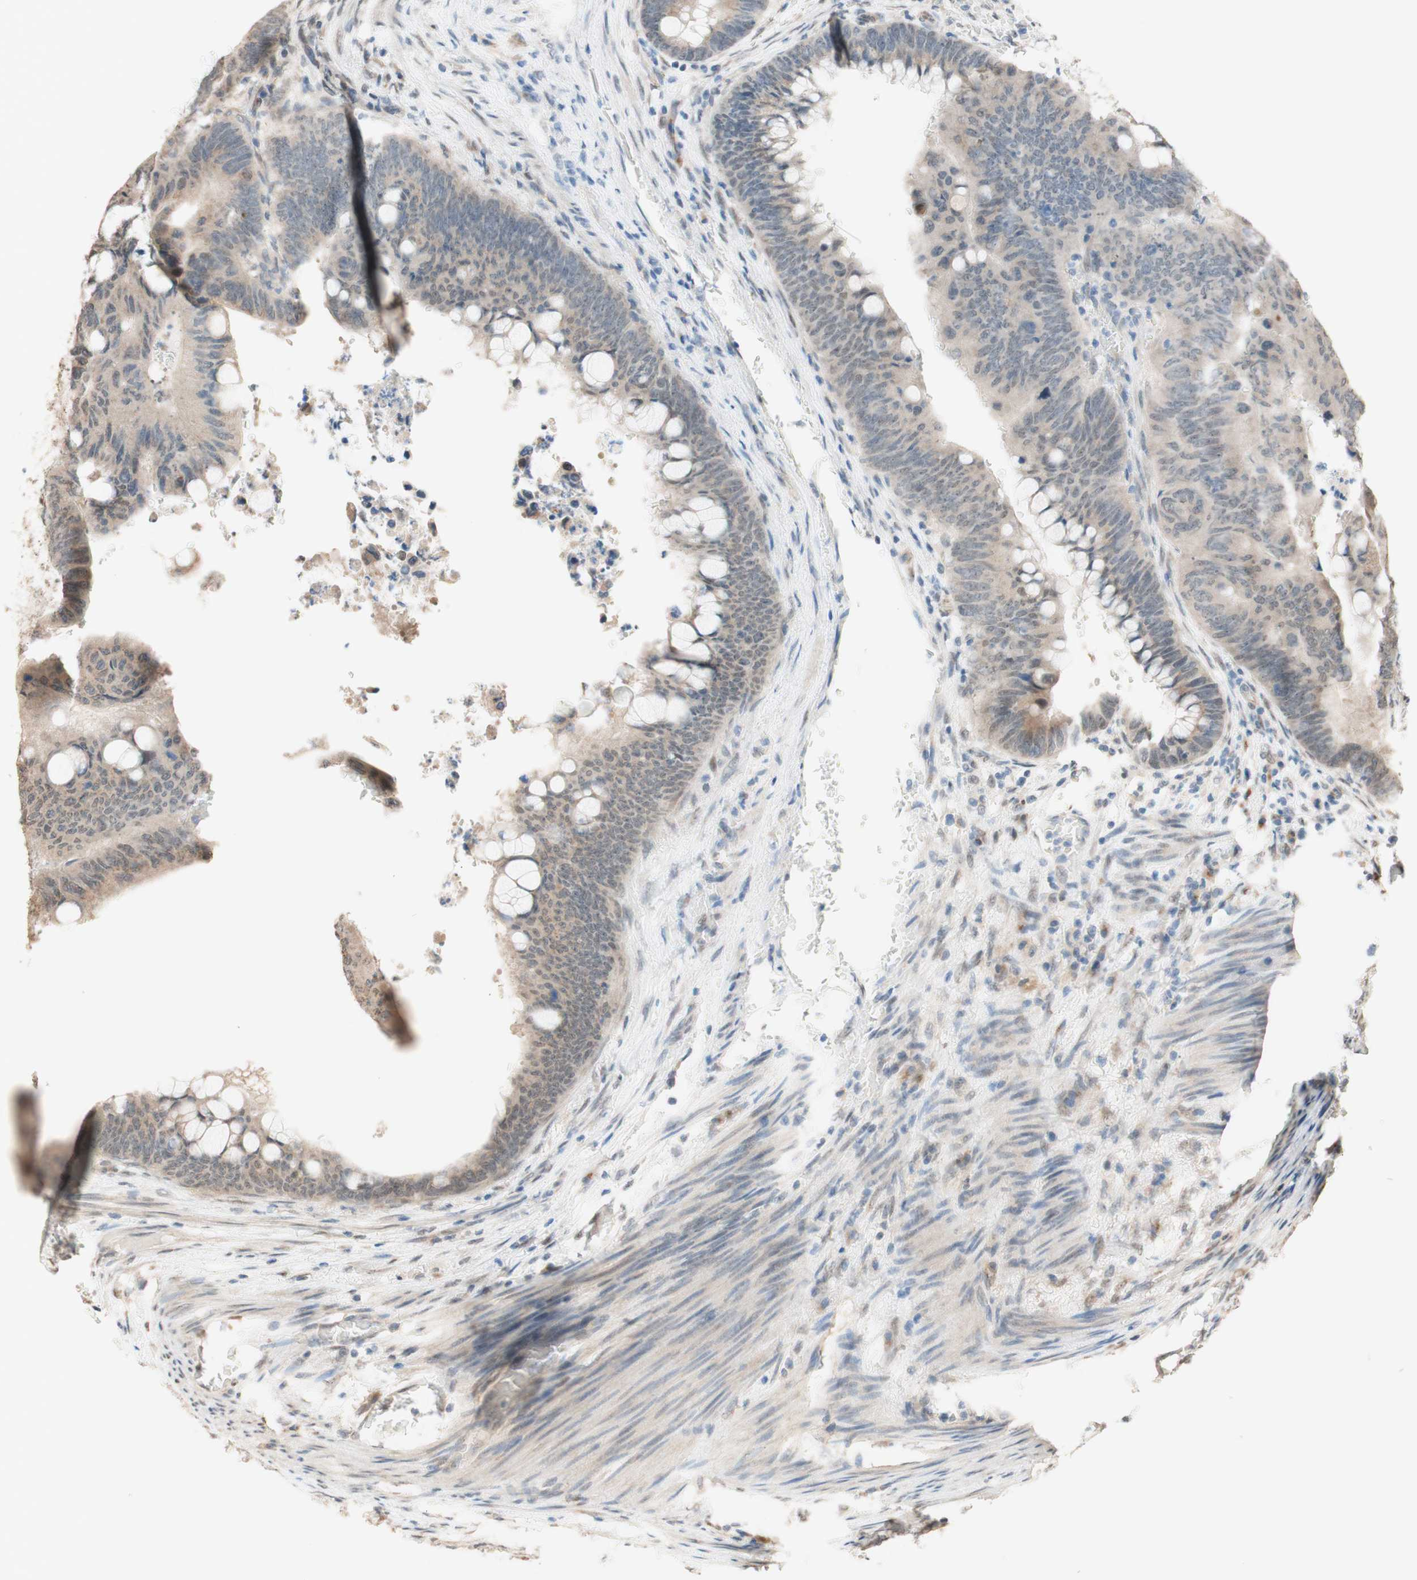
{"staining": {"intensity": "negative", "quantity": "none", "location": "none"}, "tissue": "colorectal cancer", "cell_type": "Tumor cells", "image_type": "cancer", "snomed": [{"axis": "morphology", "description": "Normal tissue, NOS"}, {"axis": "morphology", "description": "Adenocarcinoma, NOS"}, {"axis": "topography", "description": "Rectum"}, {"axis": "topography", "description": "Peripheral nerve tissue"}], "caption": "A micrograph of human colorectal cancer (adenocarcinoma) is negative for staining in tumor cells.", "gene": "CCNC", "patient": {"sex": "male", "age": 92}}